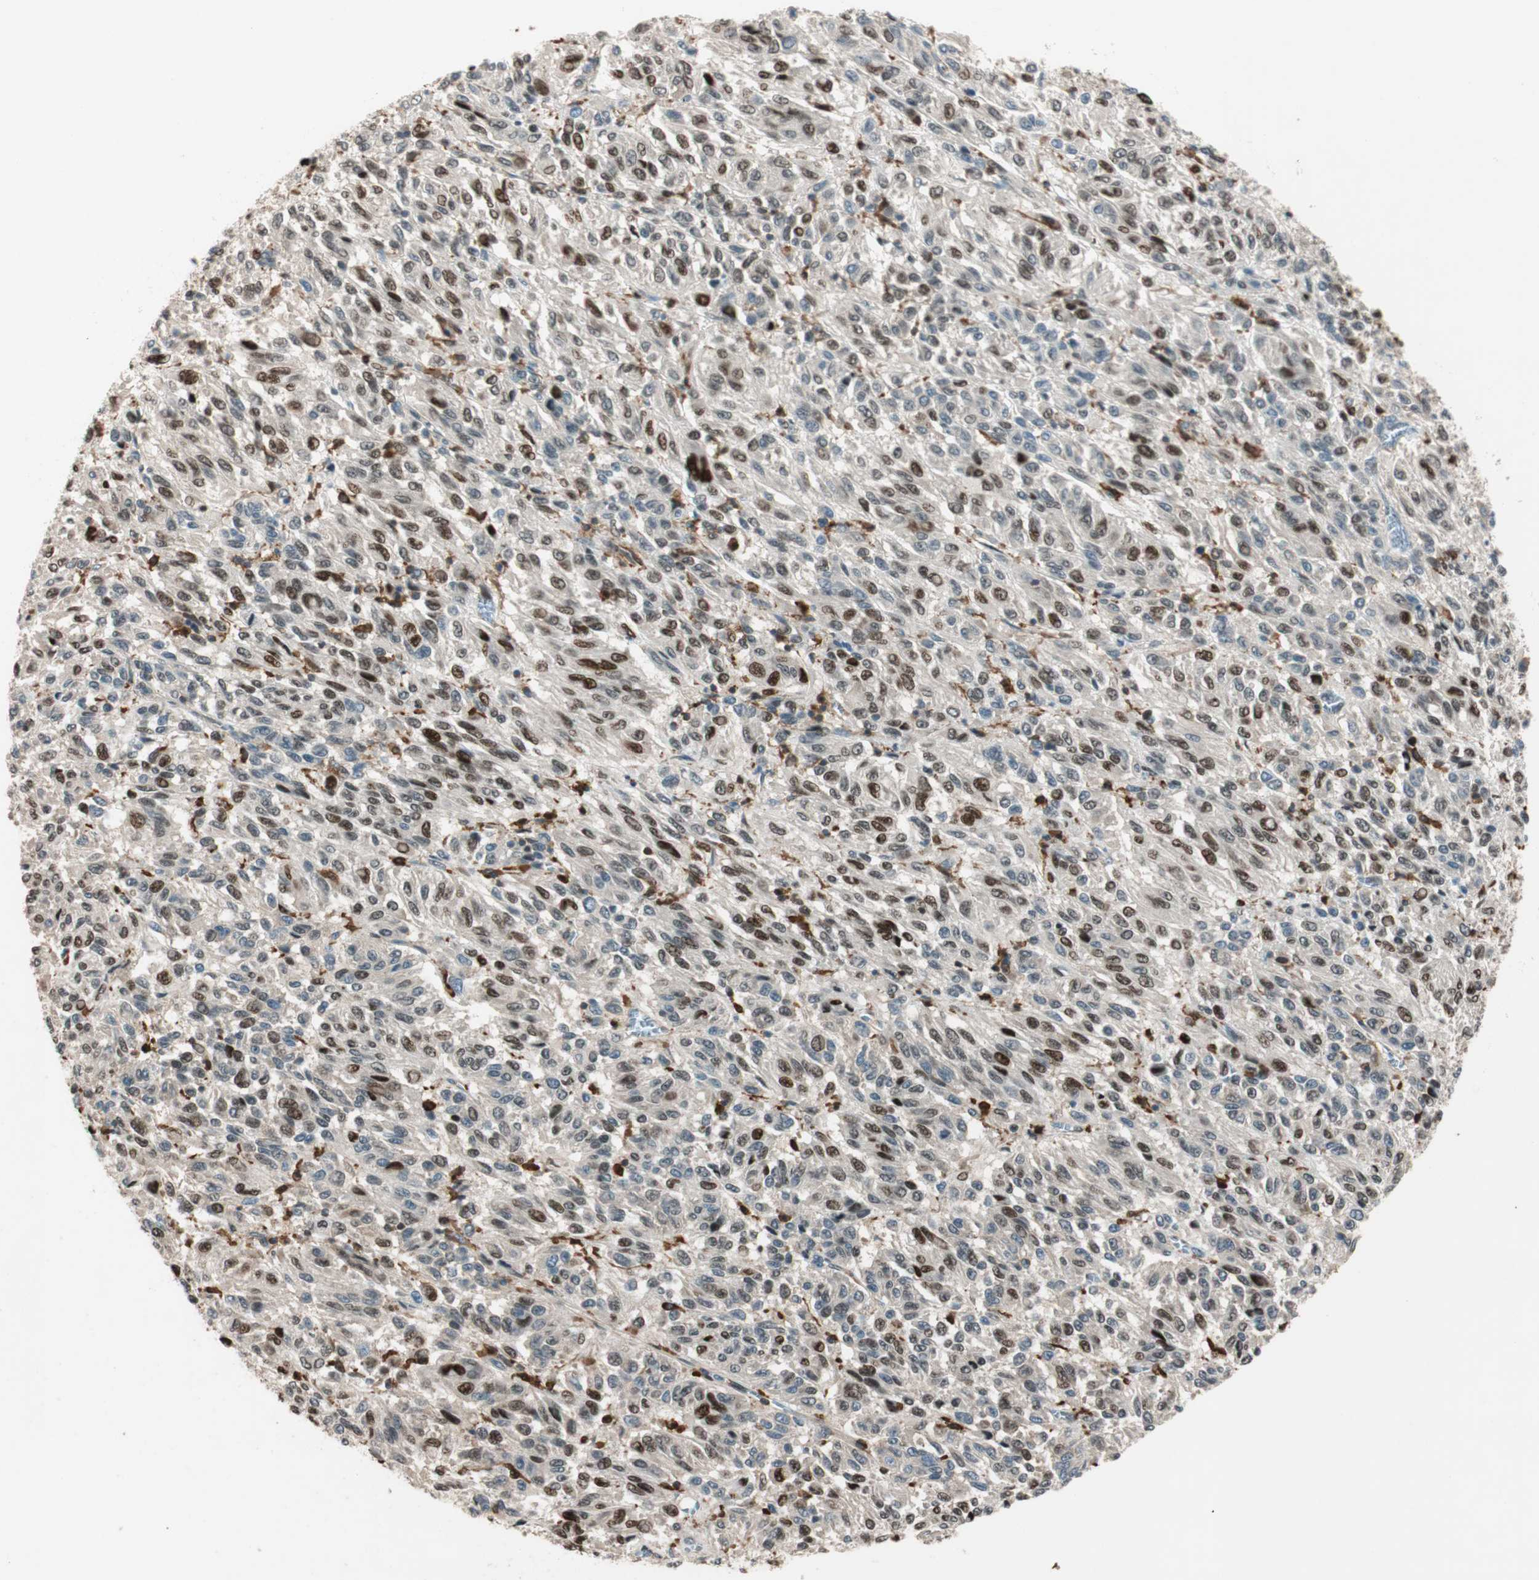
{"staining": {"intensity": "moderate", "quantity": "25%-75%", "location": "nuclear"}, "tissue": "melanoma", "cell_type": "Tumor cells", "image_type": "cancer", "snomed": [{"axis": "morphology", "description": "Malignant melanoma, Metastatic site"}, {"axis": "topography", "description": "Lung"}], "caption": "Human malignant melanoma (metastatic site) stained for a protein (brown) displays moderate nuclear positive positivity in approximately 25%-75% of tumor cells.", "gene": "BIN1", "patient": {"sex": "male", "age": 64}}